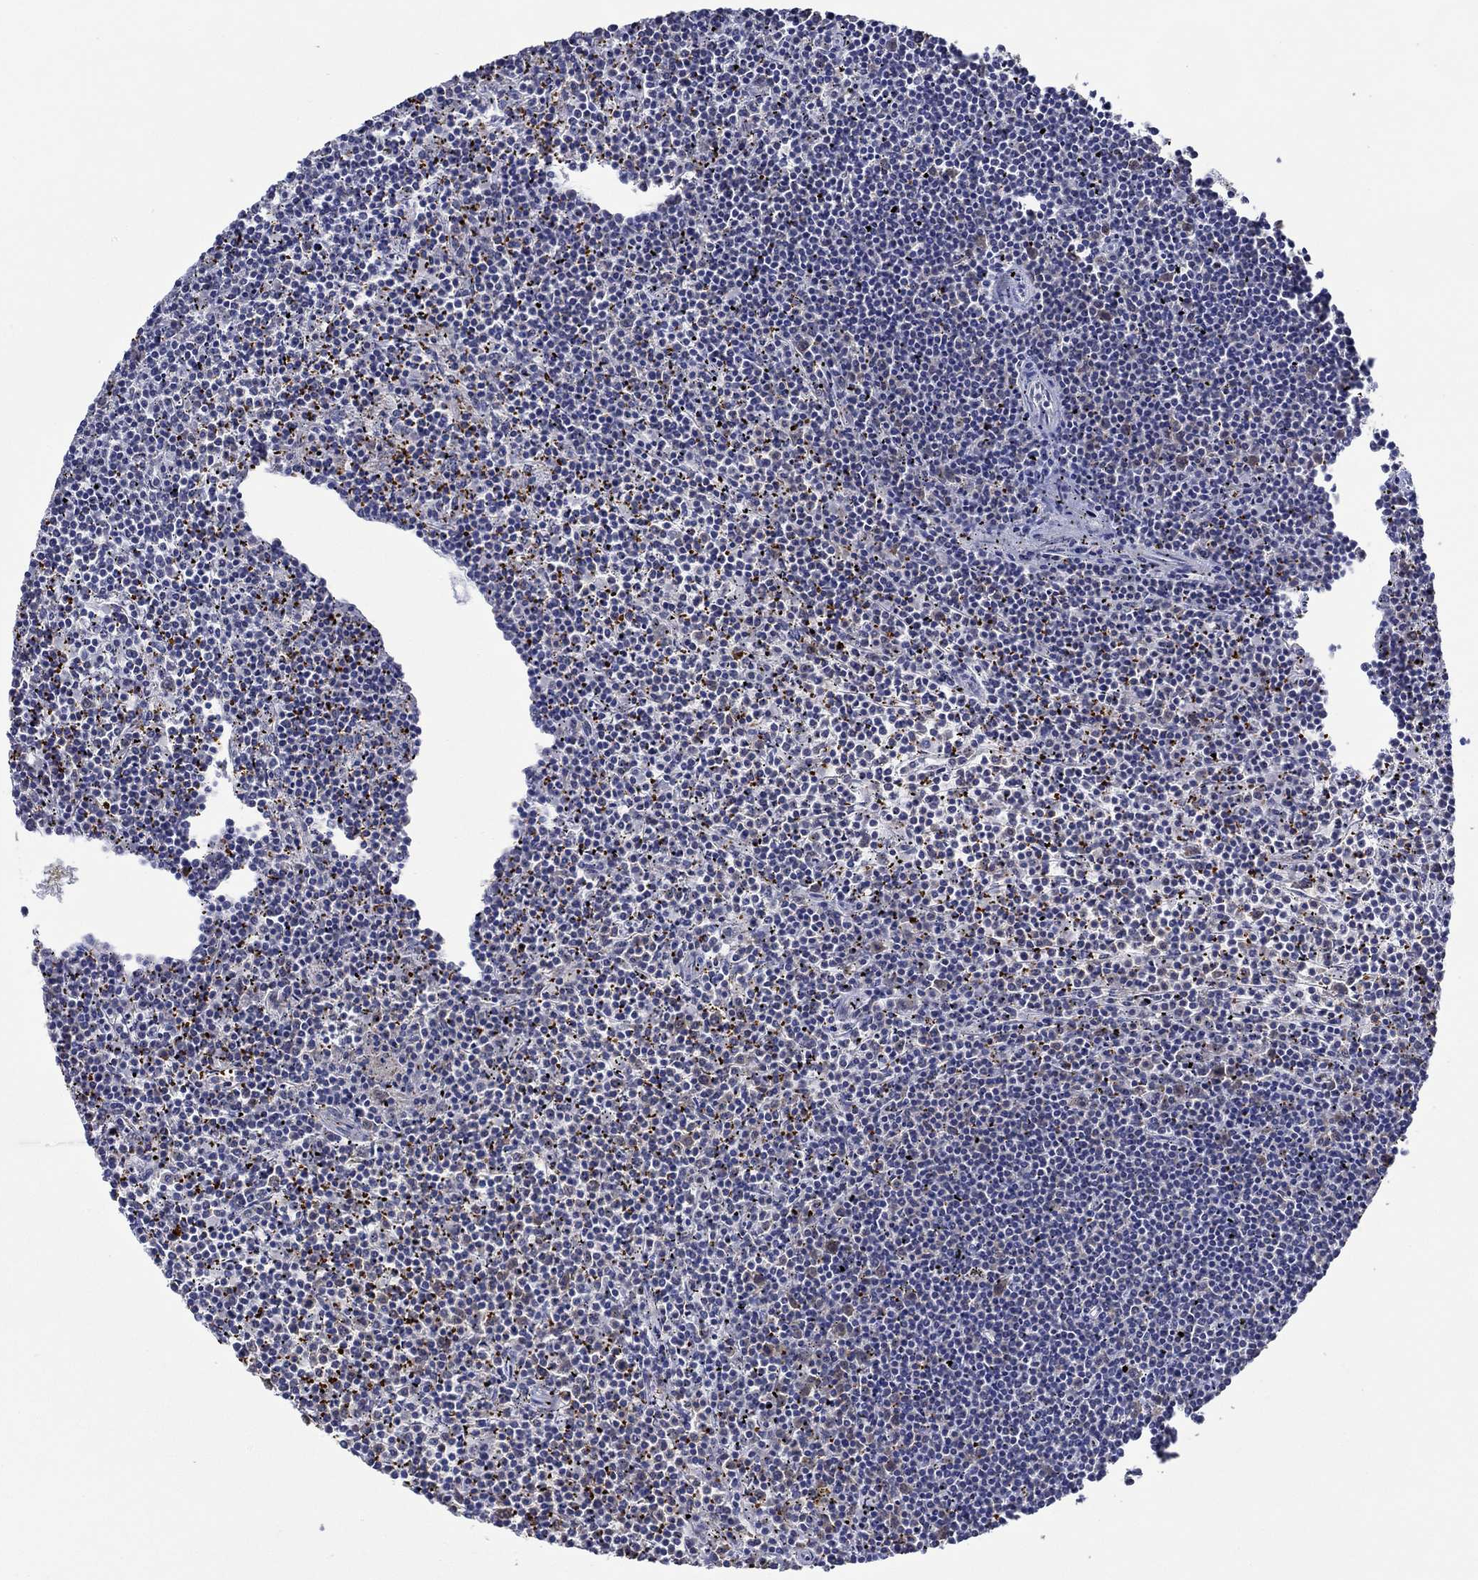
{"staining": {"intensity": "negative", "quantity": "none", "location": "none"}, "tissue": "lymphoma", "cell_type": "Tumor cells", "image_type": "cancer", "snomed": [{"axis": "morphology", "description": "Malignant lymphoma, non-Hodgkin's type, Low grade"}, {"axis": "topography", "description": "Spleen"}], "caption": "Immunohistochemistry (IHC) photomicrograph of neoplastic tissue: human low-grade malignant lymphoma, non-Hodgkin's type stained with DAB demonstrates no significant protein positivity in tumor cells. The staining is performed using DAB (3,3'-diaminobenzidine) brown chromogen with nuclei counter-stained in using hematoxylin.", "gene": "SLC27A3", "patient": {"sex": "female", "age": 19}}